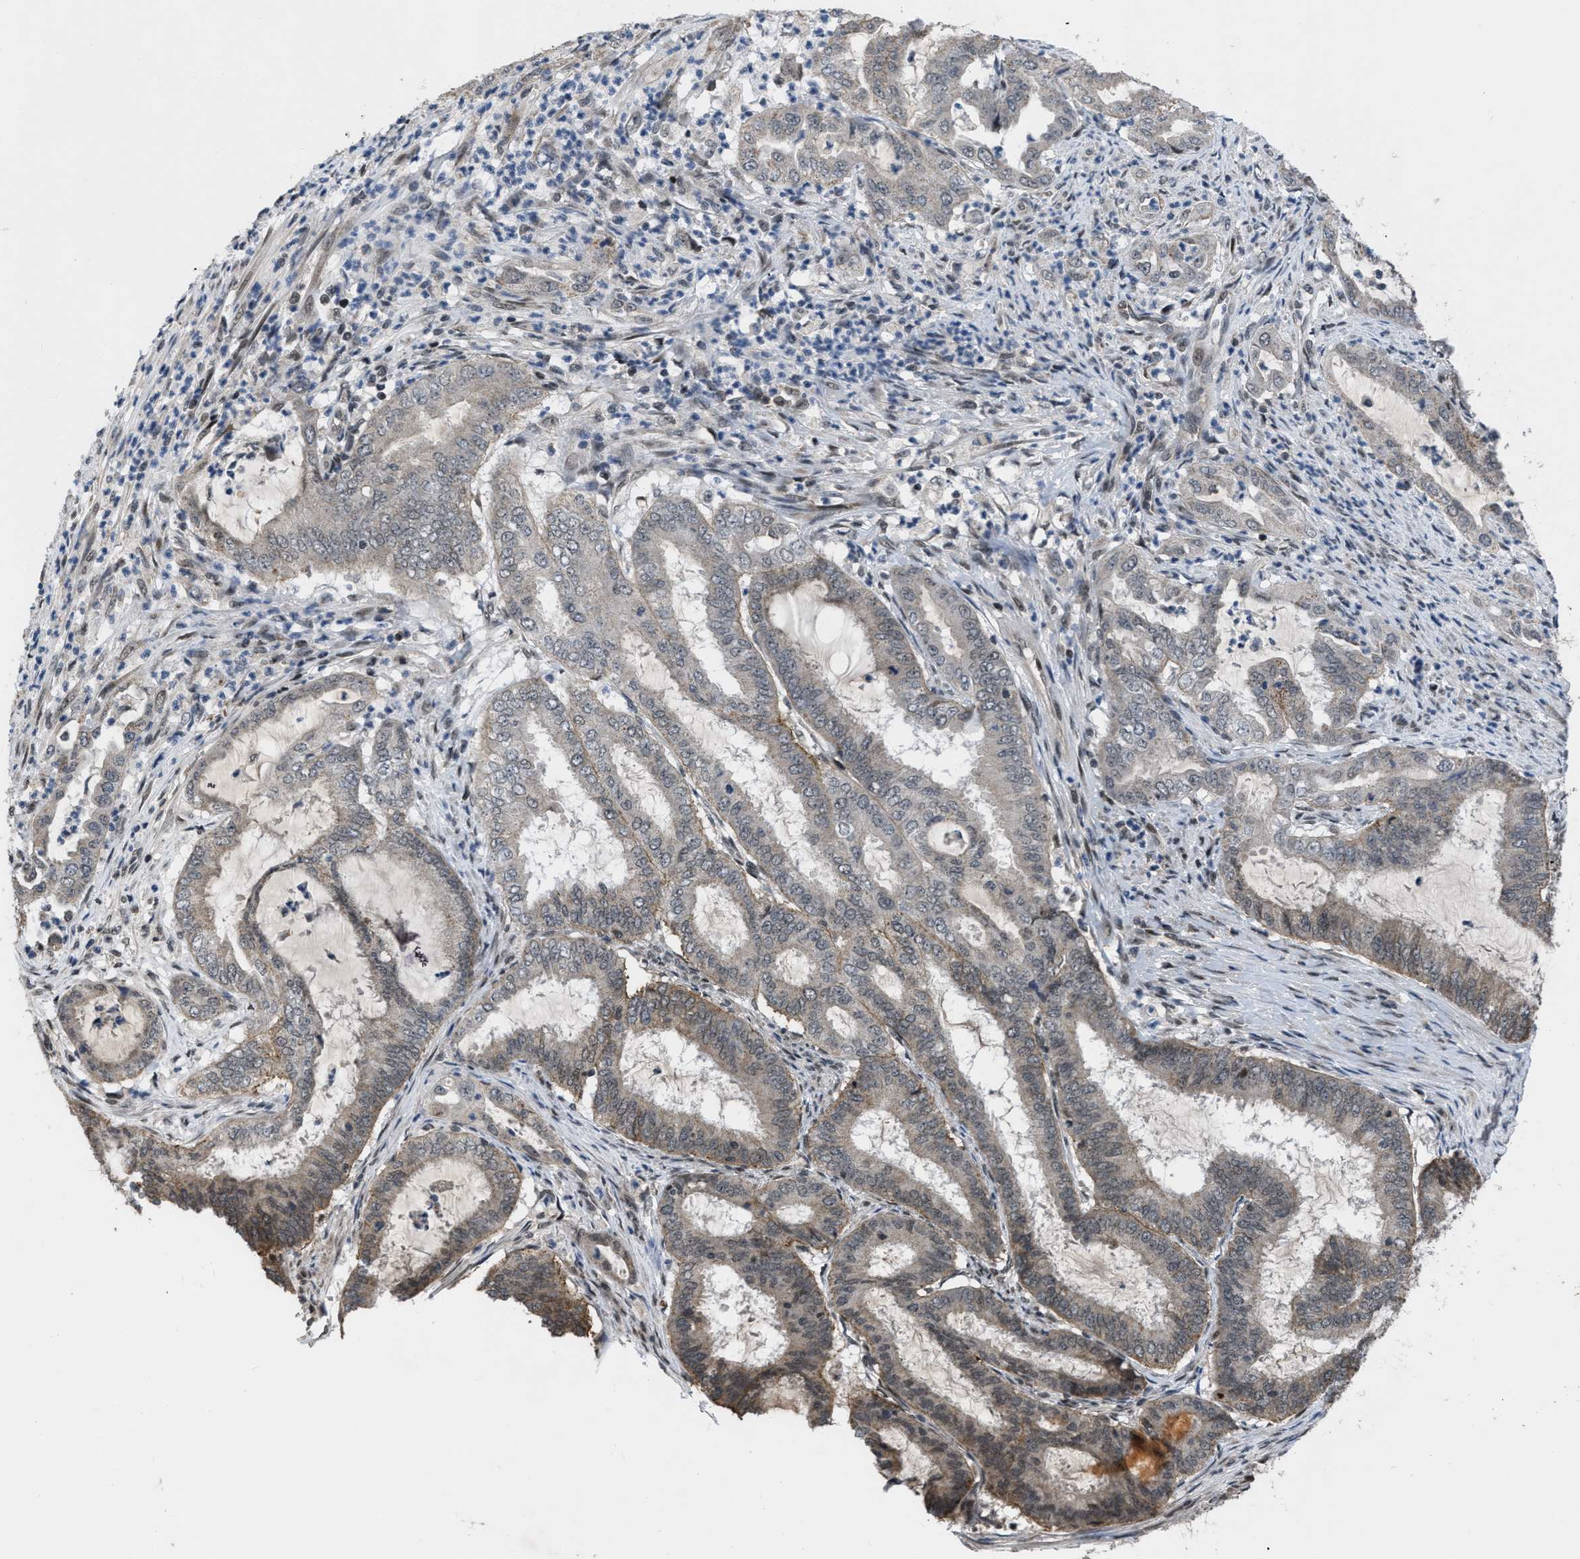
{"staining": {"intensity": "weak", "quantity": "<25%", "location": "cytoplasmic/membranous"}, "tissue": "endometrial cancer", "cell_type": "Tumor cells", "image_type": "cancer", "snomed": [{"axis": "morphology", "description": "Adenocarcinoma, NOS"}, {"axis": "topography", "description": "Endometrium"}], "caption": "Immunohistochemical staining of endometrial cancer (adenocarcinoma) exhibits no significant positivity in tumor cells.", "gene": "ZNHIT1", "patient": {"sex": "female", "age": 51}}